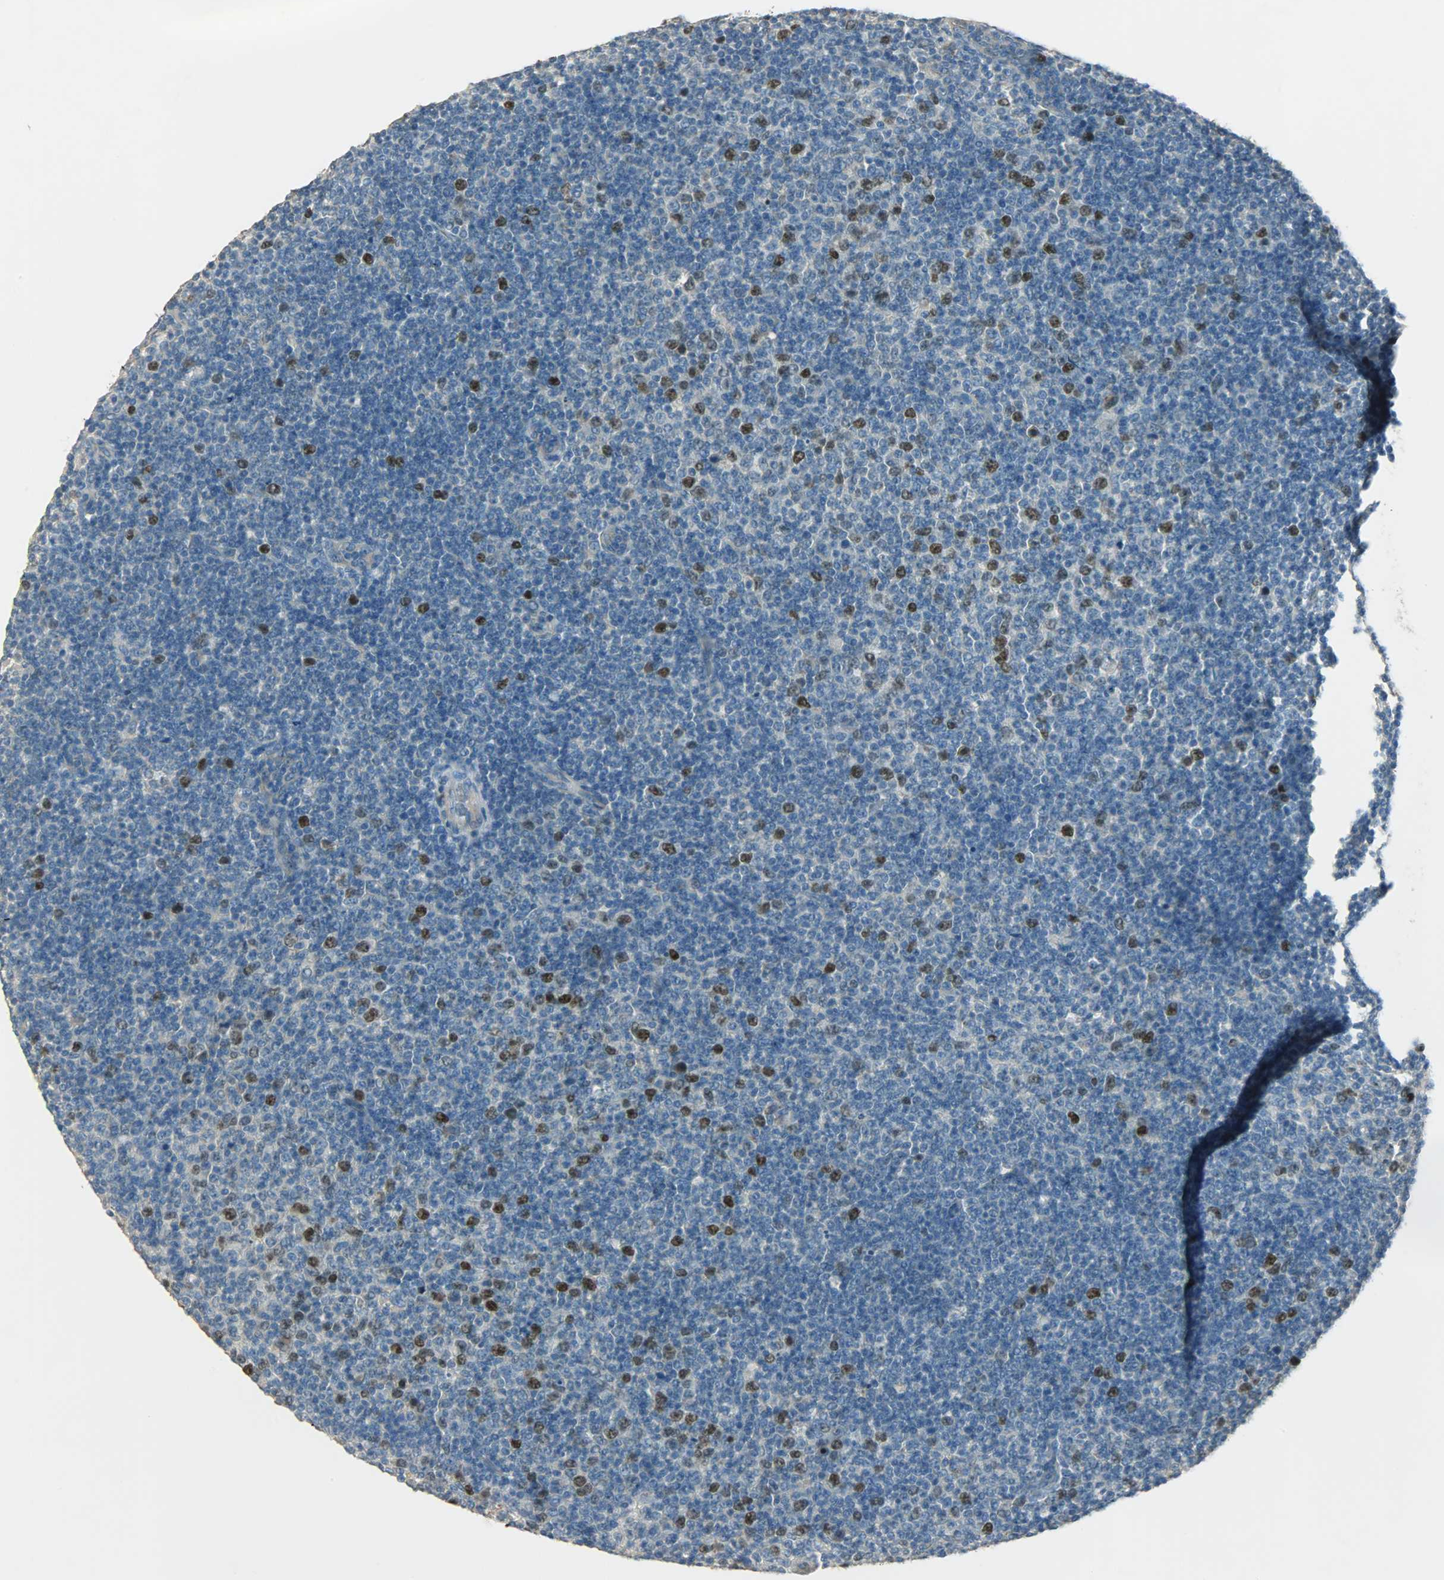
{"staining": {"intensity": "strong", "quantity": "<25%", "location": "nuclear"}, "tissue": "lymphoma", "cell_type": "Tumor cells", "image_type": "cancer", "snomed": [{"axis": "morphology", "description": "Malignant lymphoma, non-Hodgkin's type, Low grade"}, {"axis": "topography", "description": "Lymph node"}], "caption": "The histopathology image displays staining of low-grade malignant lymphoma, non-Hodgkin's type, revealing strong nuclear protein expression (brown color) within tumor cells.", "gene": "TPX2", "patient": {"sex": "male", "age": 70}}